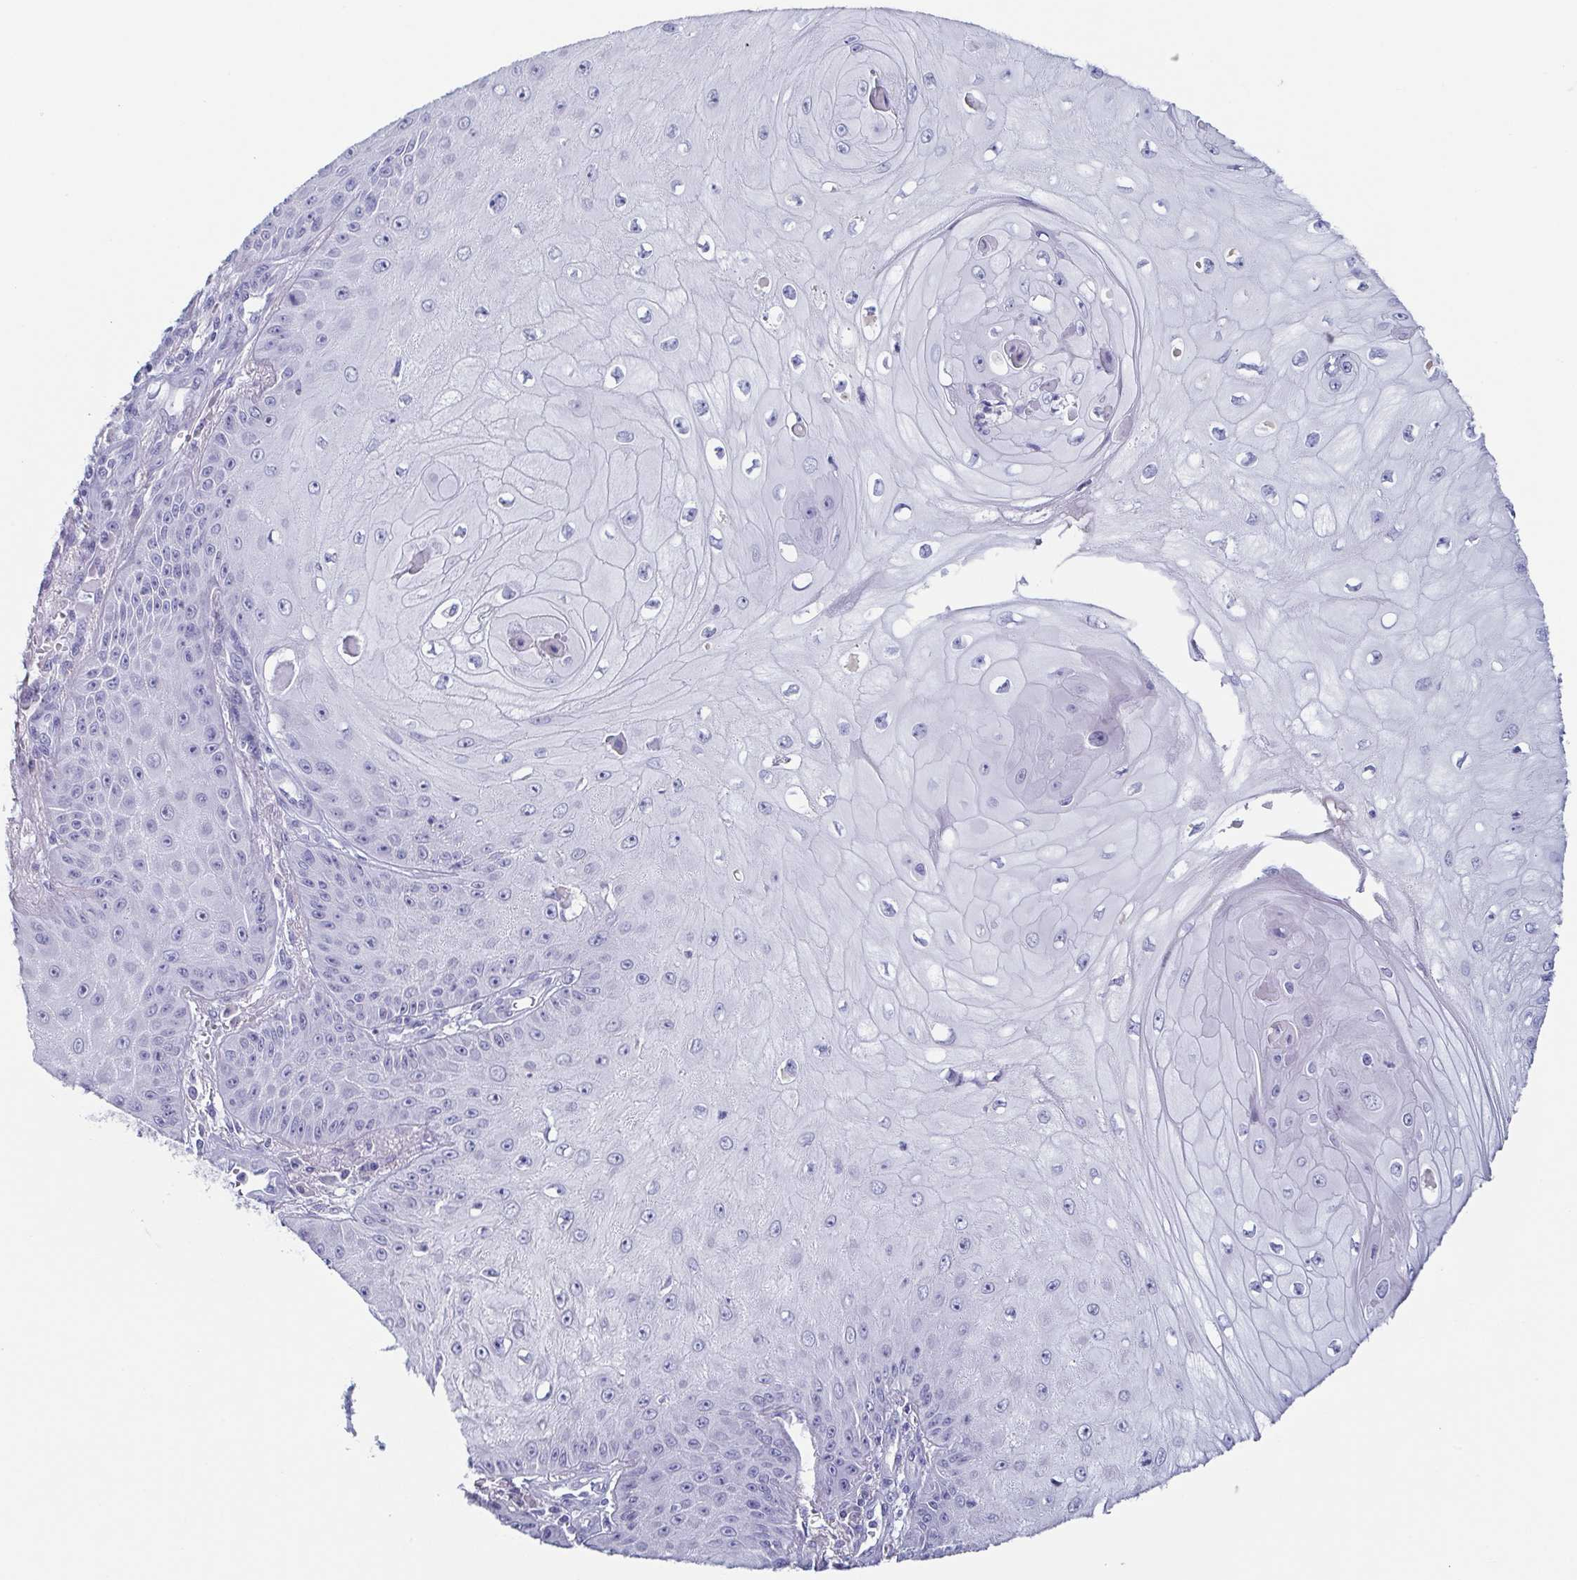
{"staining": {"intensity": "negative", "quantity": "none", "location": "none"}, "tissue": "skin cancer", "cell_type": "Tumor cells", "image_type": "cancer", "snomed": [{"axis": "morphology", "description": "Squamous cell carcinoma, NOS"}, {"axis": "topography", "description": "Skin"}], "caption": "This image is of skin cancer (squamous cell carcinoma) stained with immunohistochemistry to label a protein in brown with the nuclei are counter-stained blue. There is no positivity in tumor cells.", "gene": "ITLN1", "patient": {"sex": "male", "age": 70}}